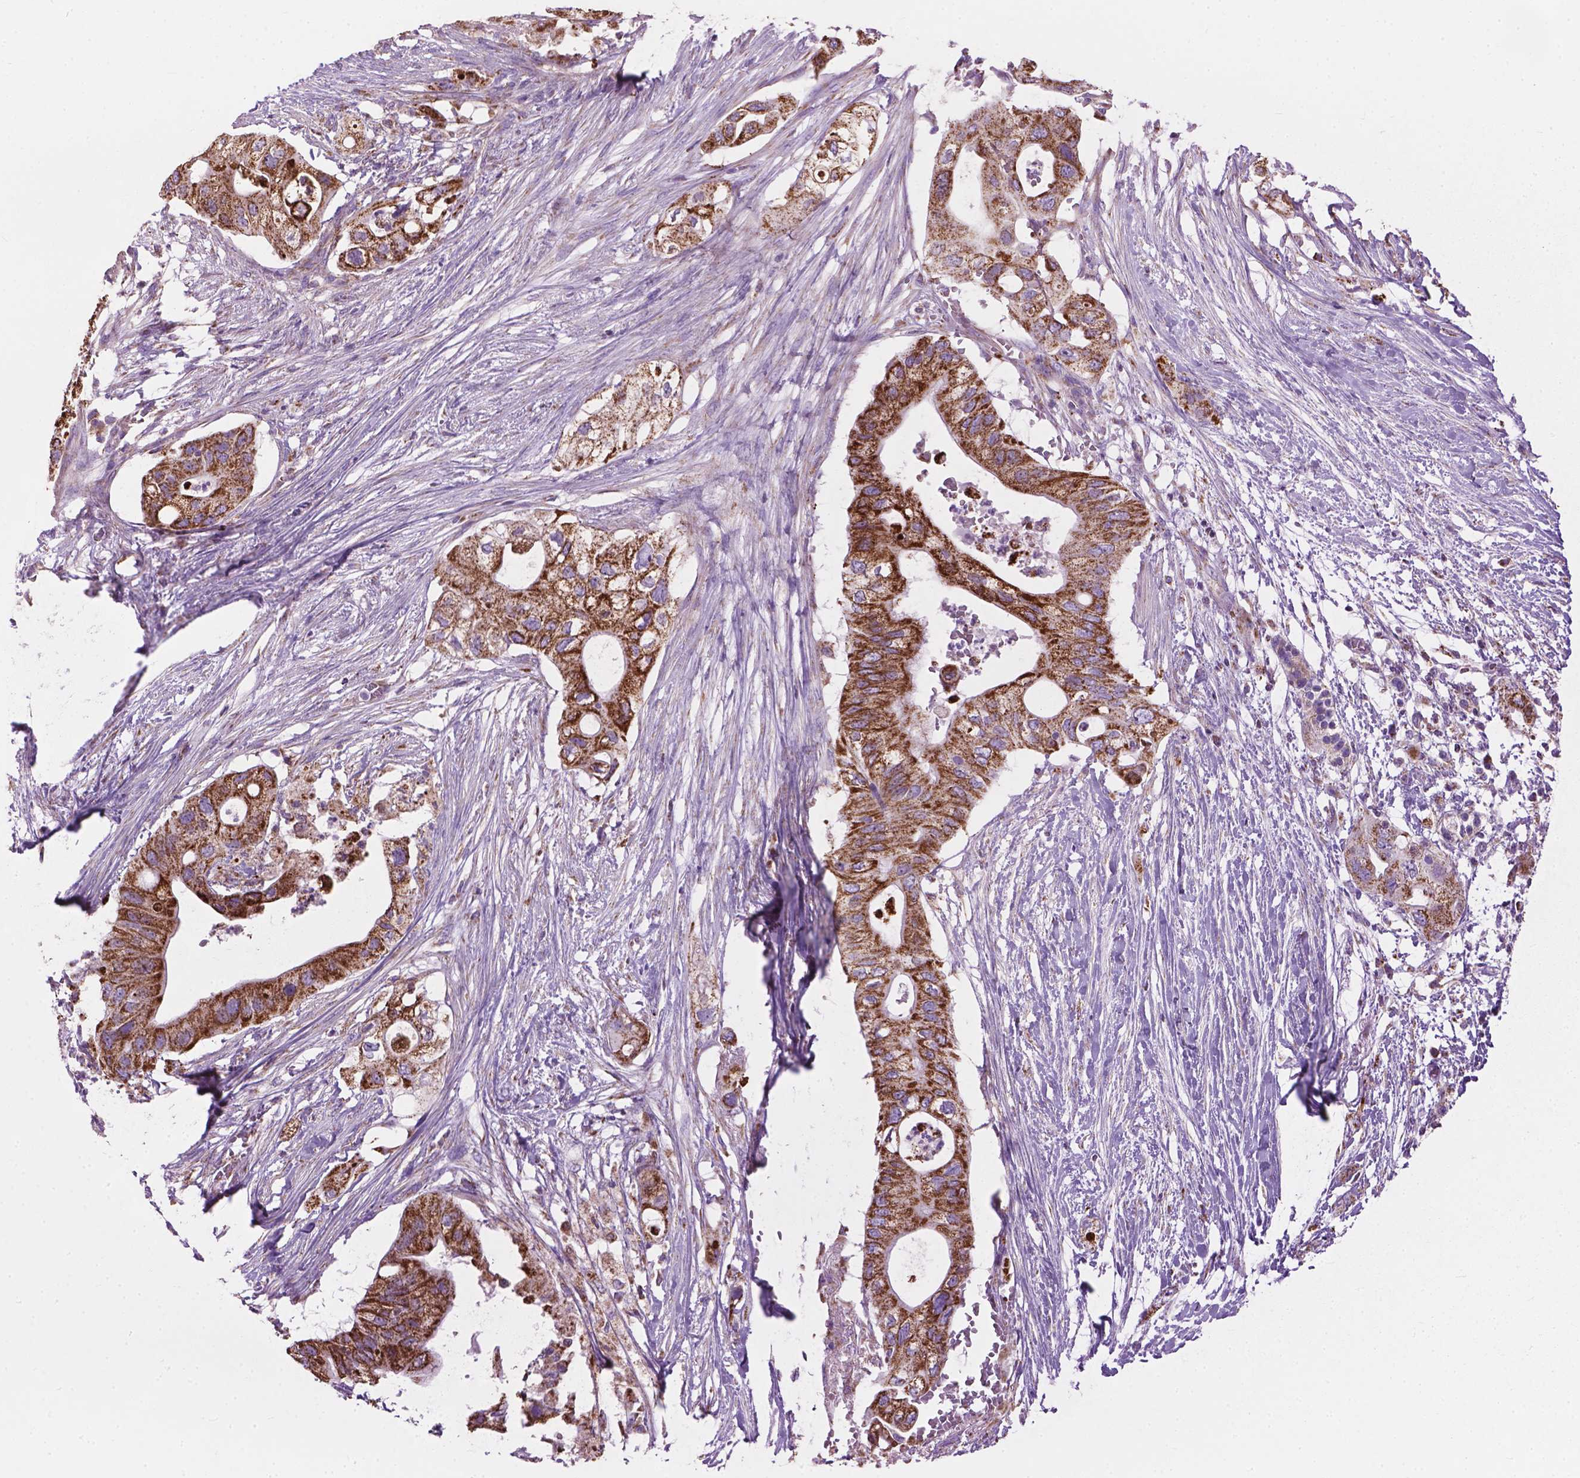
{"staining": {"intensity": "strong", "quantity": ">75%", "location": "cytoplasmic/membranous"}, "tissue": "pancreatic cancer", "cell_type": "Tumor cells", "image_type": "cancer", "snomed": [{"axis": "morphology", "description": "Adenocarcinoma, NOS"}, {"axis": "topography", "description": "Pancreas"}], "caption": "DAB immunohistochemical staining of human pancreatic cancer (adenocarcinoma) shows strong cytoplasmic/membranous protein staining in approximately >75% of tumor cells. (IHC, brightfield microscopy, high magnification).", "gene": "VDAC1", "patient": {"sex": "female", "age": 72}}